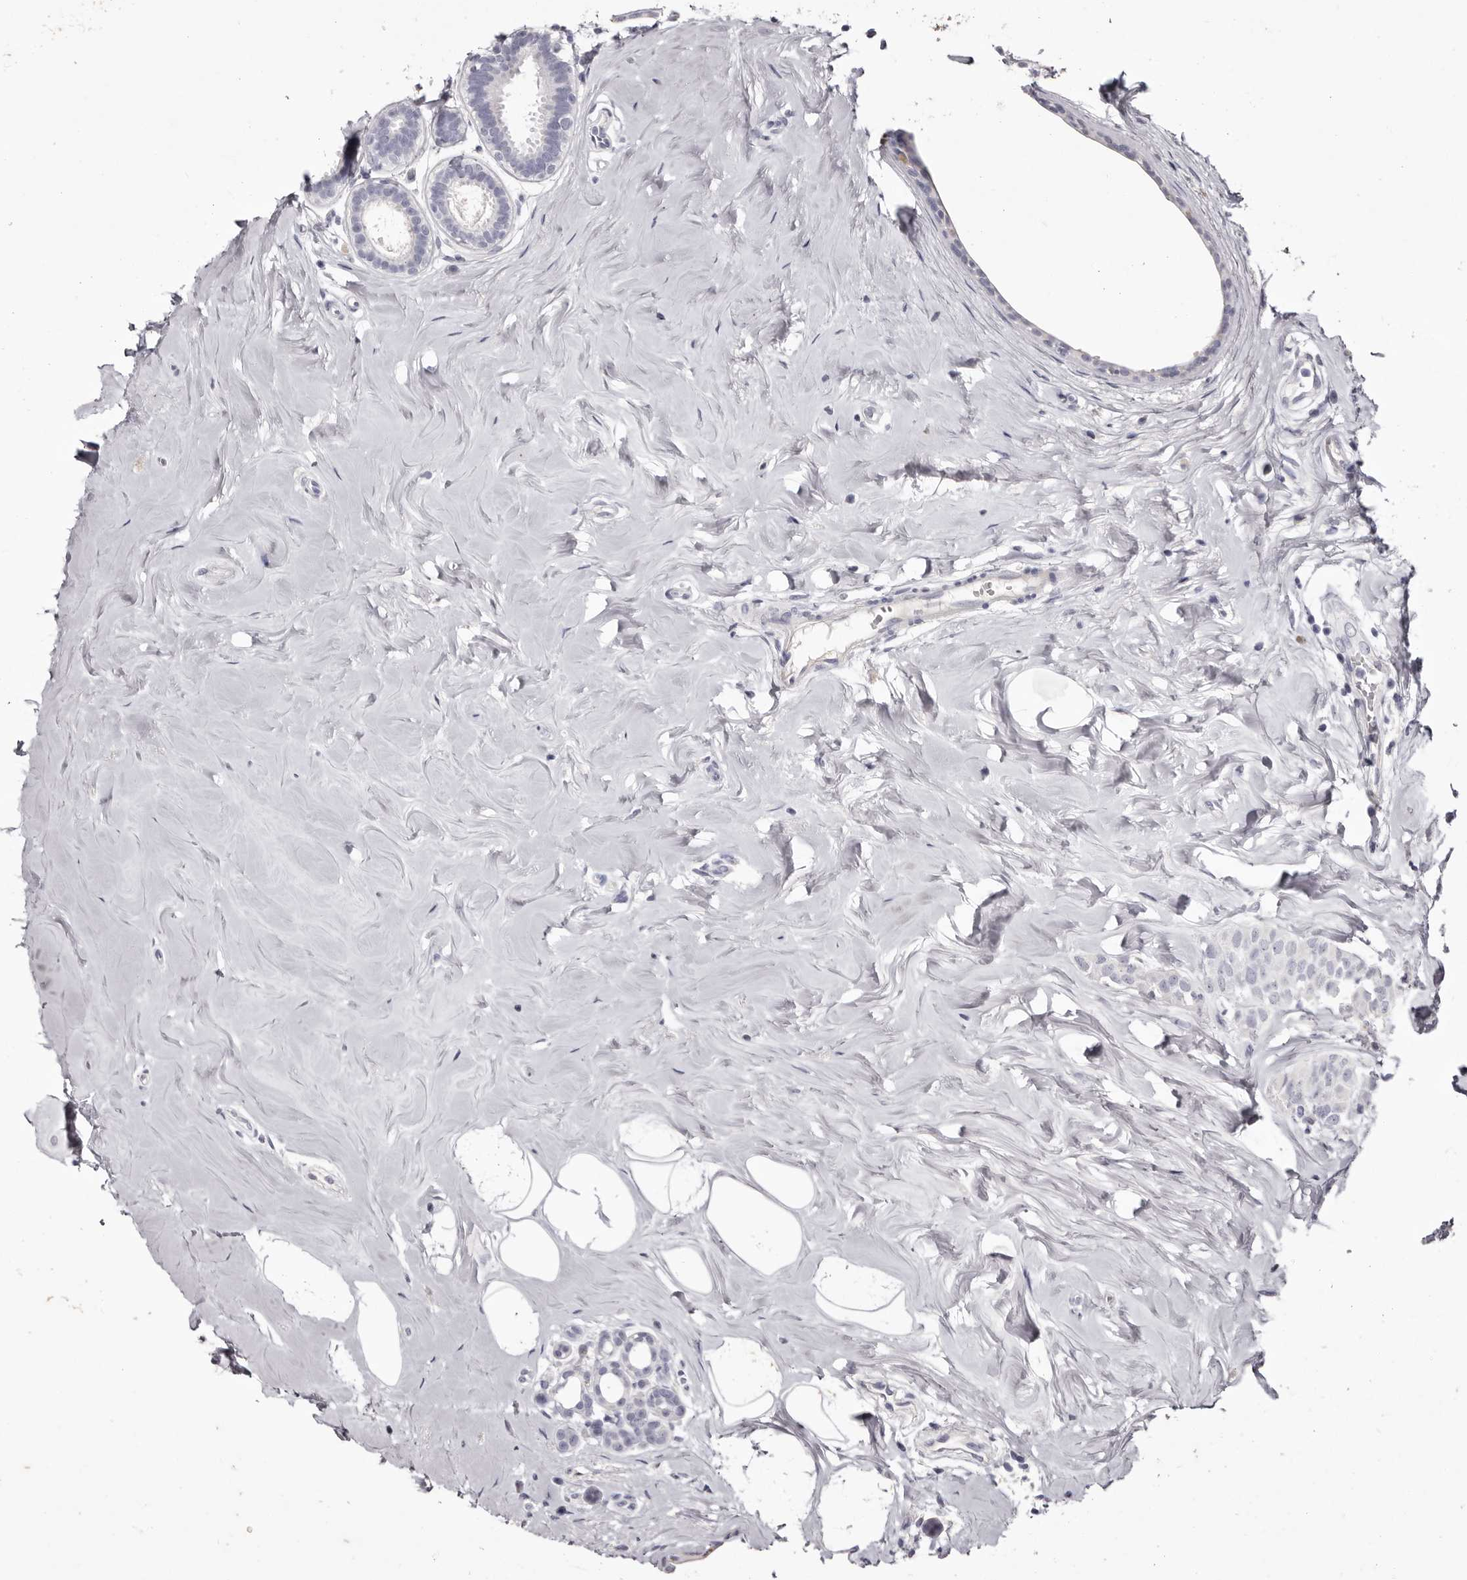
{"staining": {"intensity": "negative", "quantity": "none", "location": "none"}, "tissue": "breast cancer", "cell_type": "Tumor cells", "image_type": "cancer", "snomed": [{"axis": "morphology", "description": "Lobular carcinoma"}, {"axis": "topography", "description": "Breast"}], "caption": "This is an immunohistochemistry (IHC) image of breast cancer. There is no staining in tumor cells.", "gene": "CA6", "patient": {"sex": "female", "age": 47}}